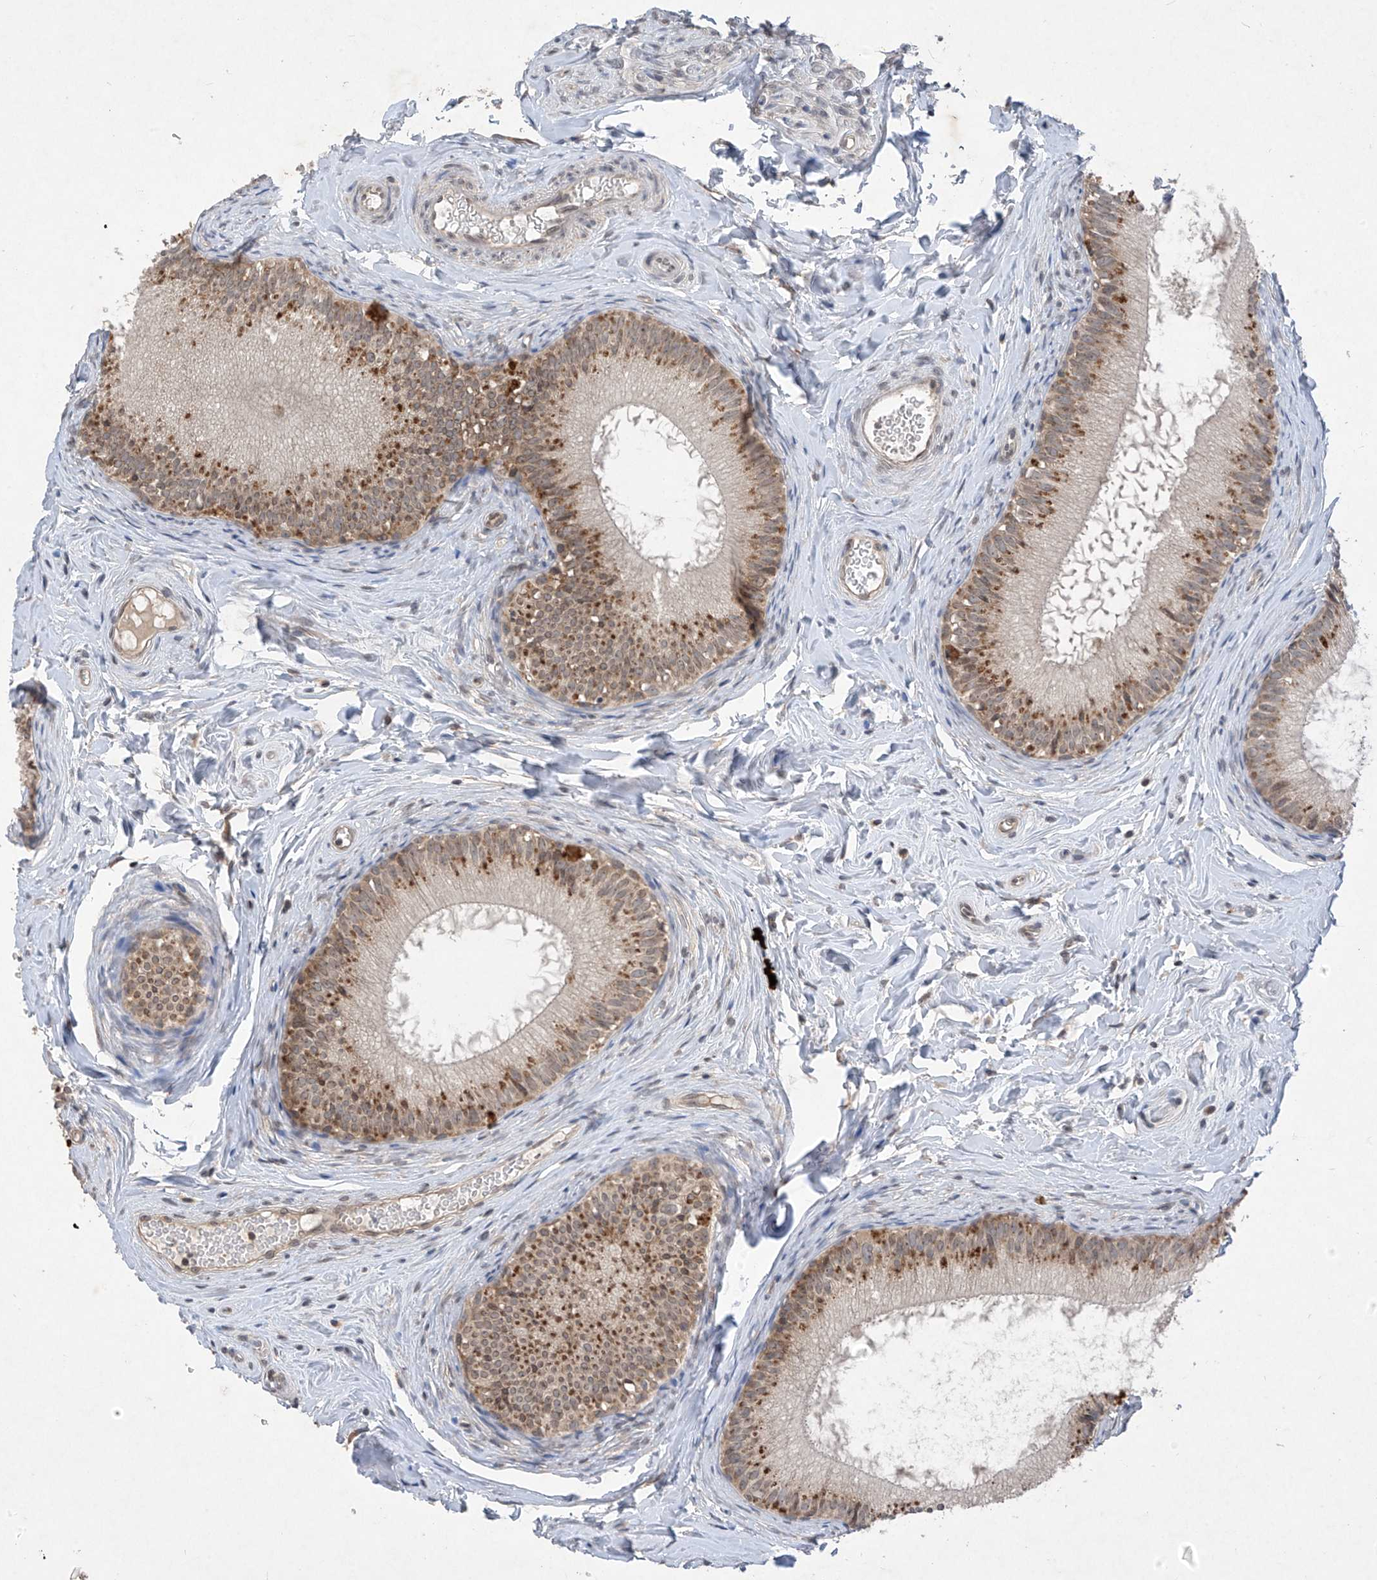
{"staining": {"intensity": "moderate", "quantity": "25%-75%", "location": "cytoplasmic/membranous"}, "tissue": "epididymis", "cell_type": "Glandular cells", "image_type": "normal", "snomed": [{"axis": "morphology", "description": "Normal tissue, NOS"}, {"axis": "topography", "description": "Epididymis"}], "caption": "Protein staining of unremarkable epididymis demonstrates moderate cytoplasmic/membranous staining in about 25%-75% of glandular cells.", "gene": "RPL34", "patient": {"sex": "male", "age": 34}}